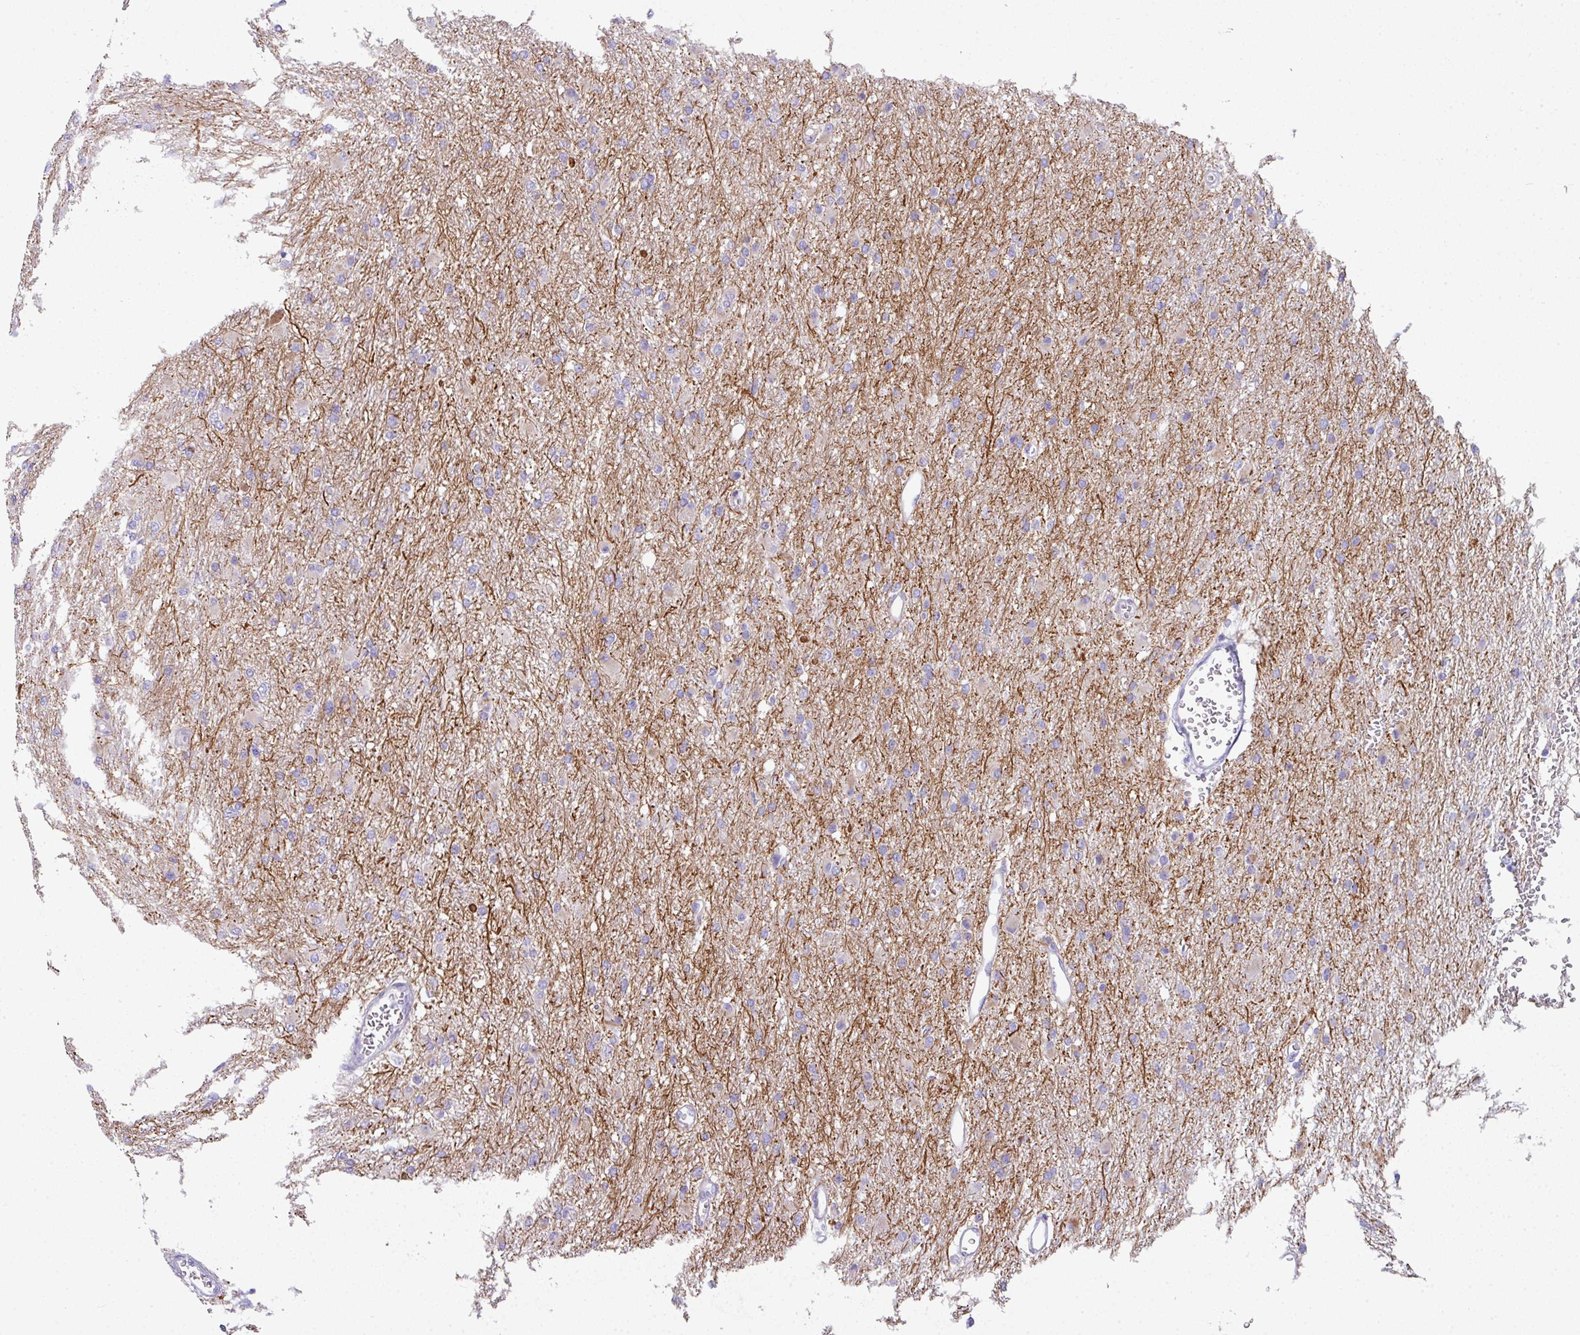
{"staining": {"intensity": "negative", "quantity": "none", "location": "none"}, "tissue": "glioma", "cell_type": "Tumor cells", "image_type": "cancer", "snomed": [{"axis": "morphology", "description": "Glioma, malignant, High grade"}, {"axis": "topography", "description": "Cerebral cortex"}], "caption": "A high-resolution micrograph shows IHC staining of malignant high-grade glioma, which displays no significant positivity in tumor cells. (Brightfield microscopy of DAB (3,3'-diaminobenzidine) IHC at high magnification).", "gene": "ABCC5", "patient": {"sex": "female", "age": 36}}